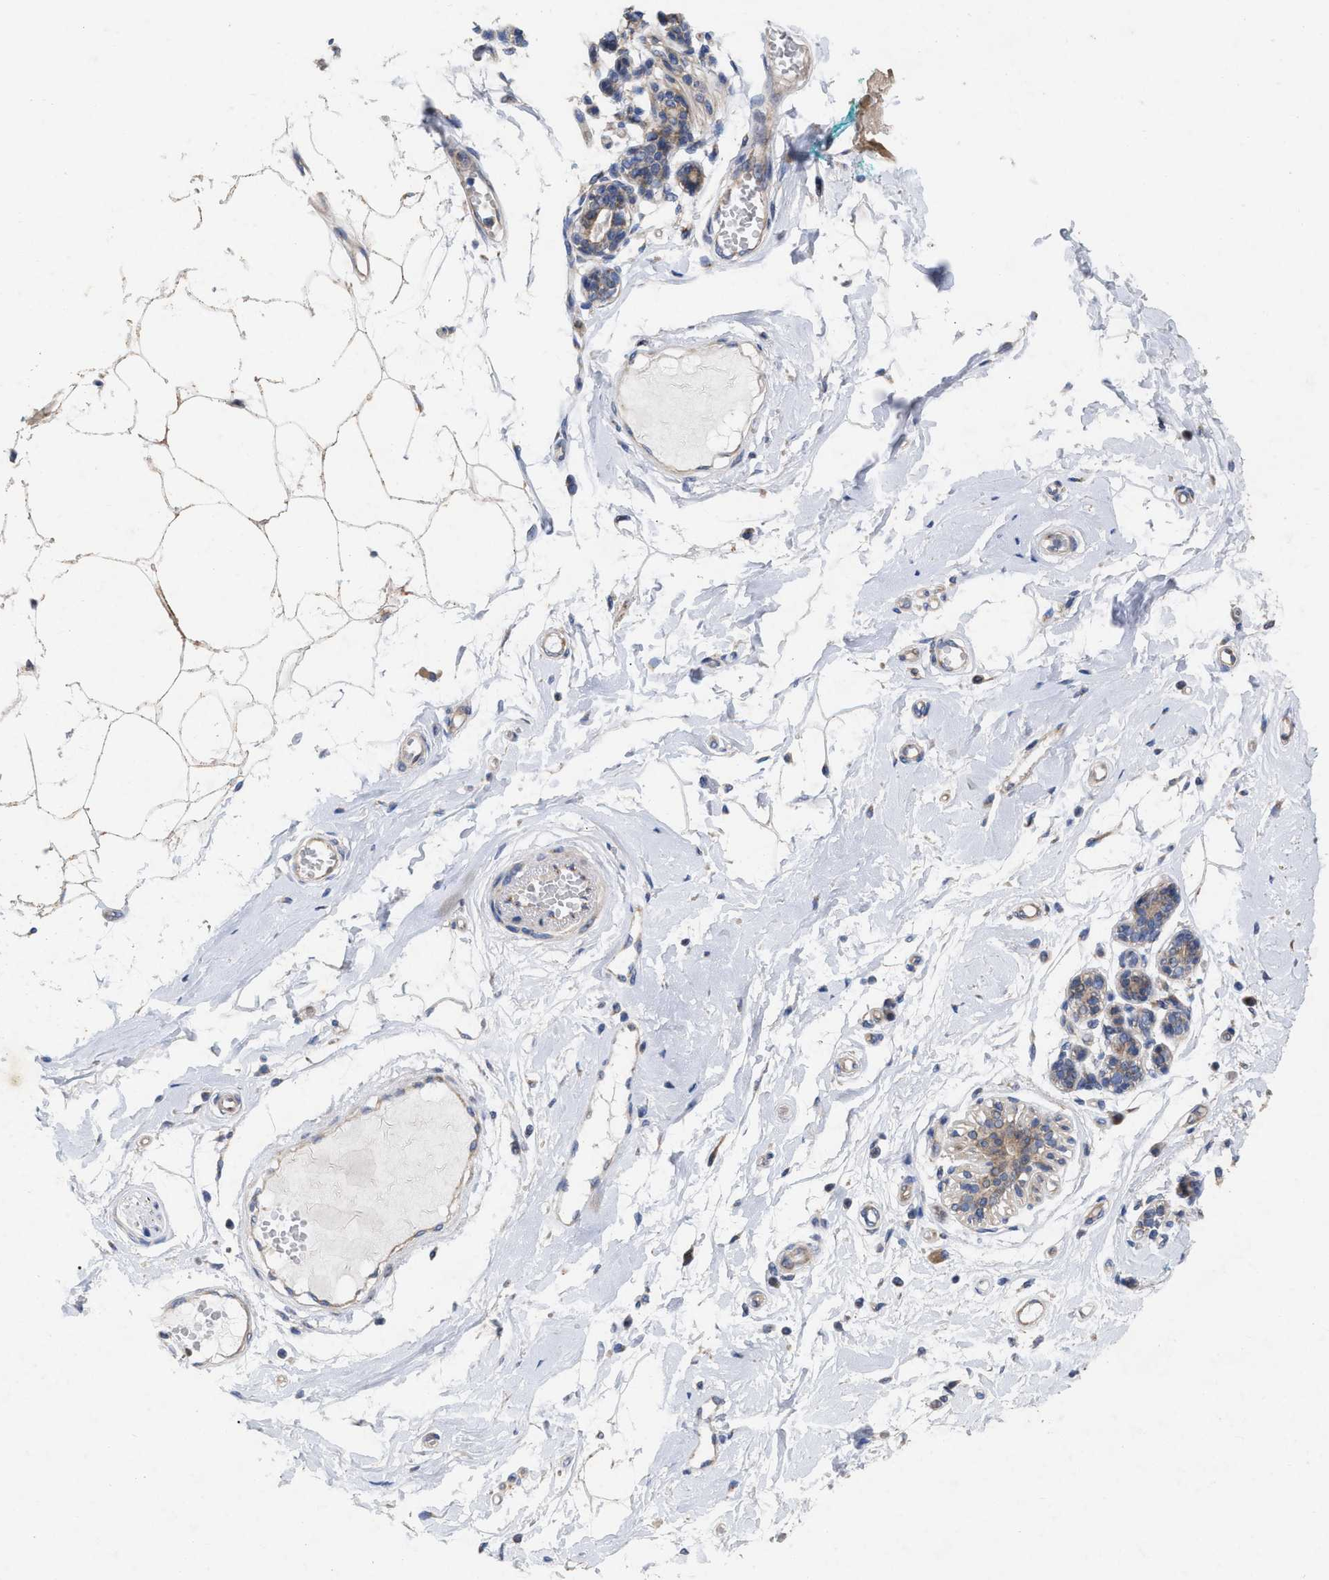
{"staining": {"intensity": "negative", "quantity": "none", "location": "none"}, "tissue": "breast", "cell_type": "Adipocytes", "image_type": "normal", "snomed": [{"axis": "morphology", "description": "Normal tissue, NOS"}, {"axis": "morphology", "description": "Lobular carcinoma"}, {"axis": "topography", "description": "Breast"}], "caption": "A high-resolution image shows IHC staining of unremarkable breast, which reveals no significant positivity in adipocytes. (Brightfield microscopy of DAB (3,3'-diaminobenzidine) IHC at high magnification).", "gene": "VIP", "patient": {"sex": "female", "age": 59}}